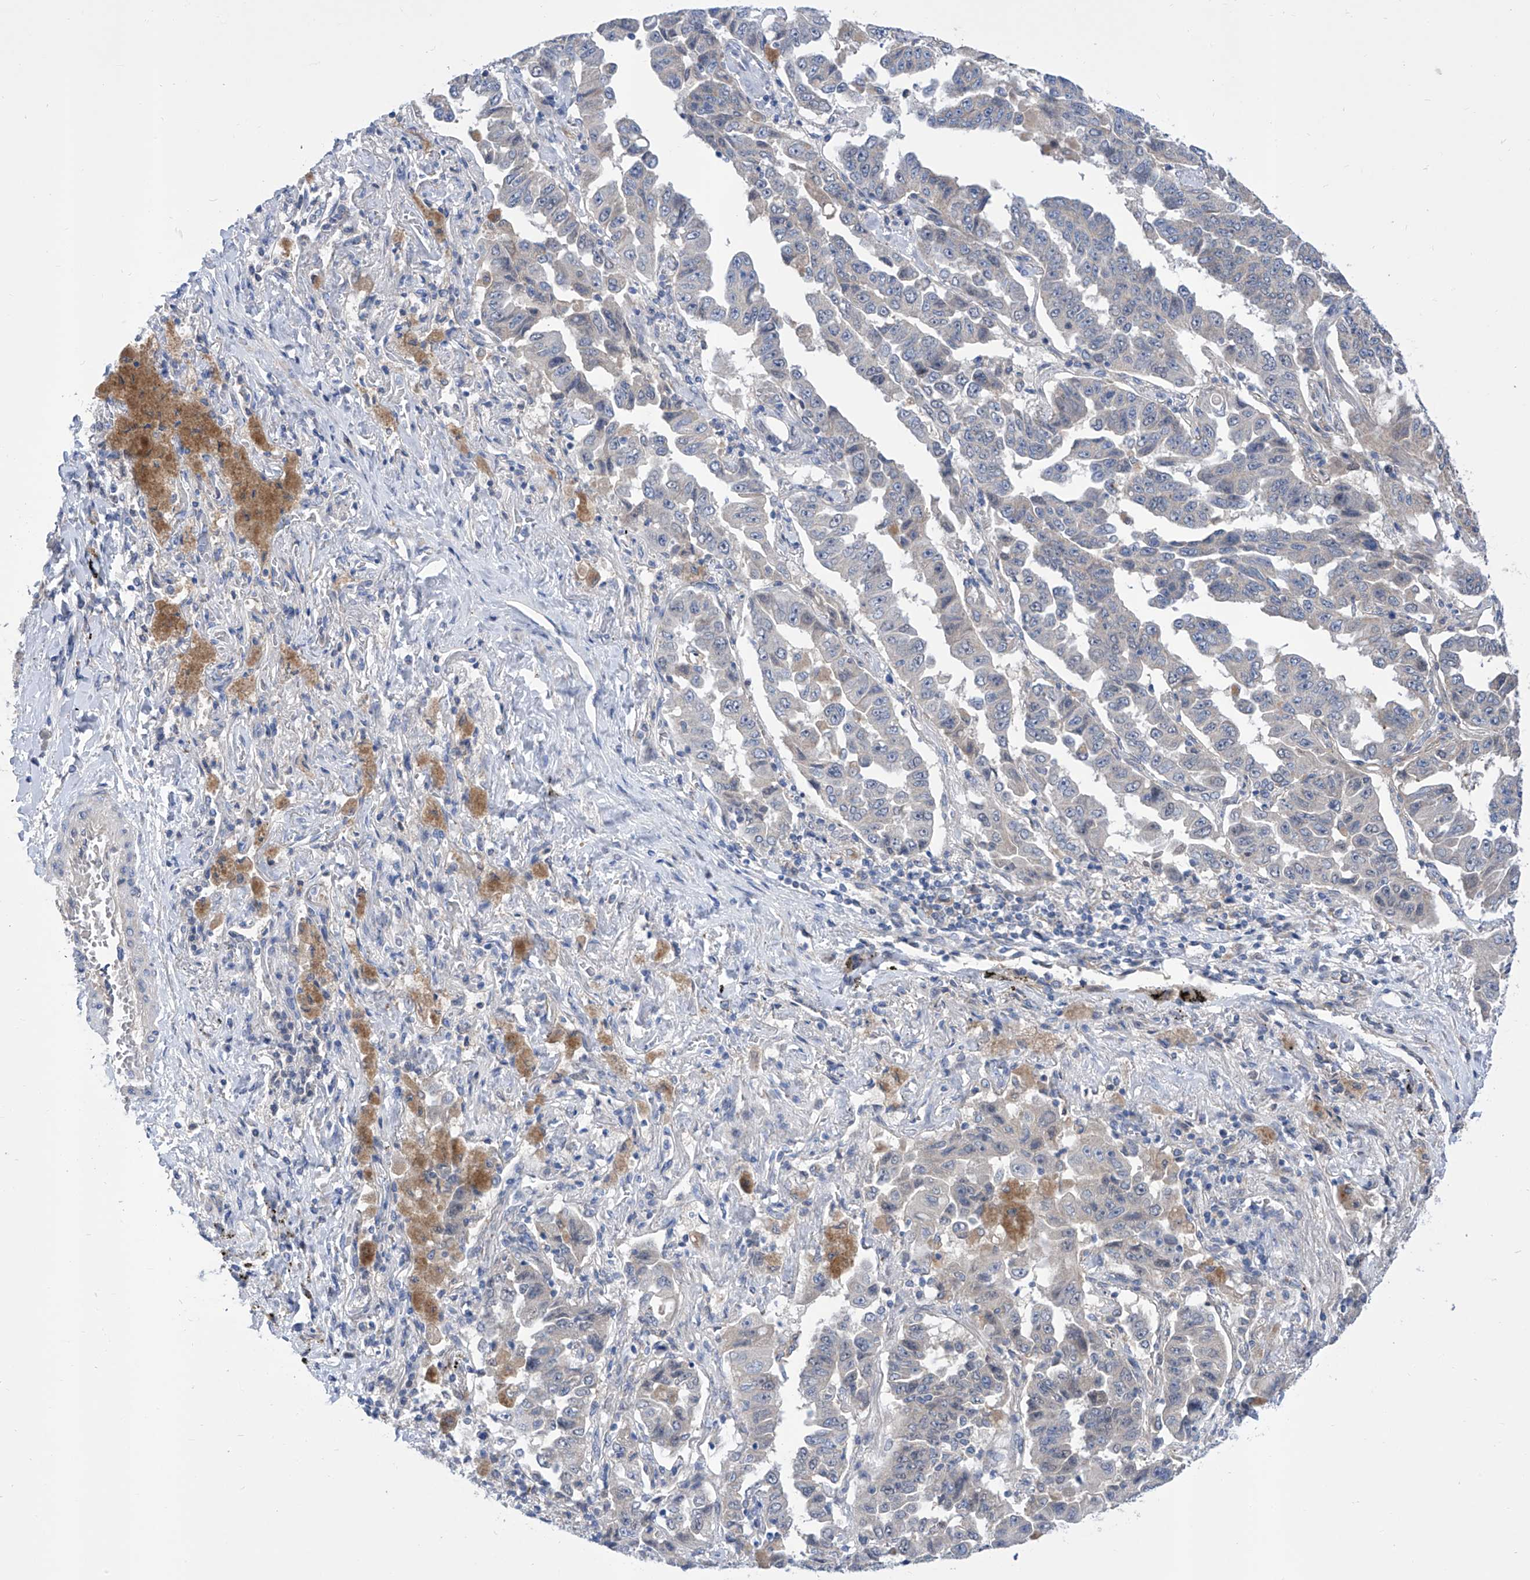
{"staining": {"intensity": "negative", "quantity": "none", "location": "none"}, "tissue": "lung cancer", "cell_type": "Tumor cells", "image_type": "cancer", "snomed": [{"axis": "morphology", "description": "Adenocarcinoma, NOS"}, {"axis": "topography", "description": "Lung"}], "caption": "Tumor cells show no significant protein positivity in lung adenocarcinoma. Nuclei are stained in blue.", "gene": "SRBD1", "patient": {"sex": "female", "age": 51}}